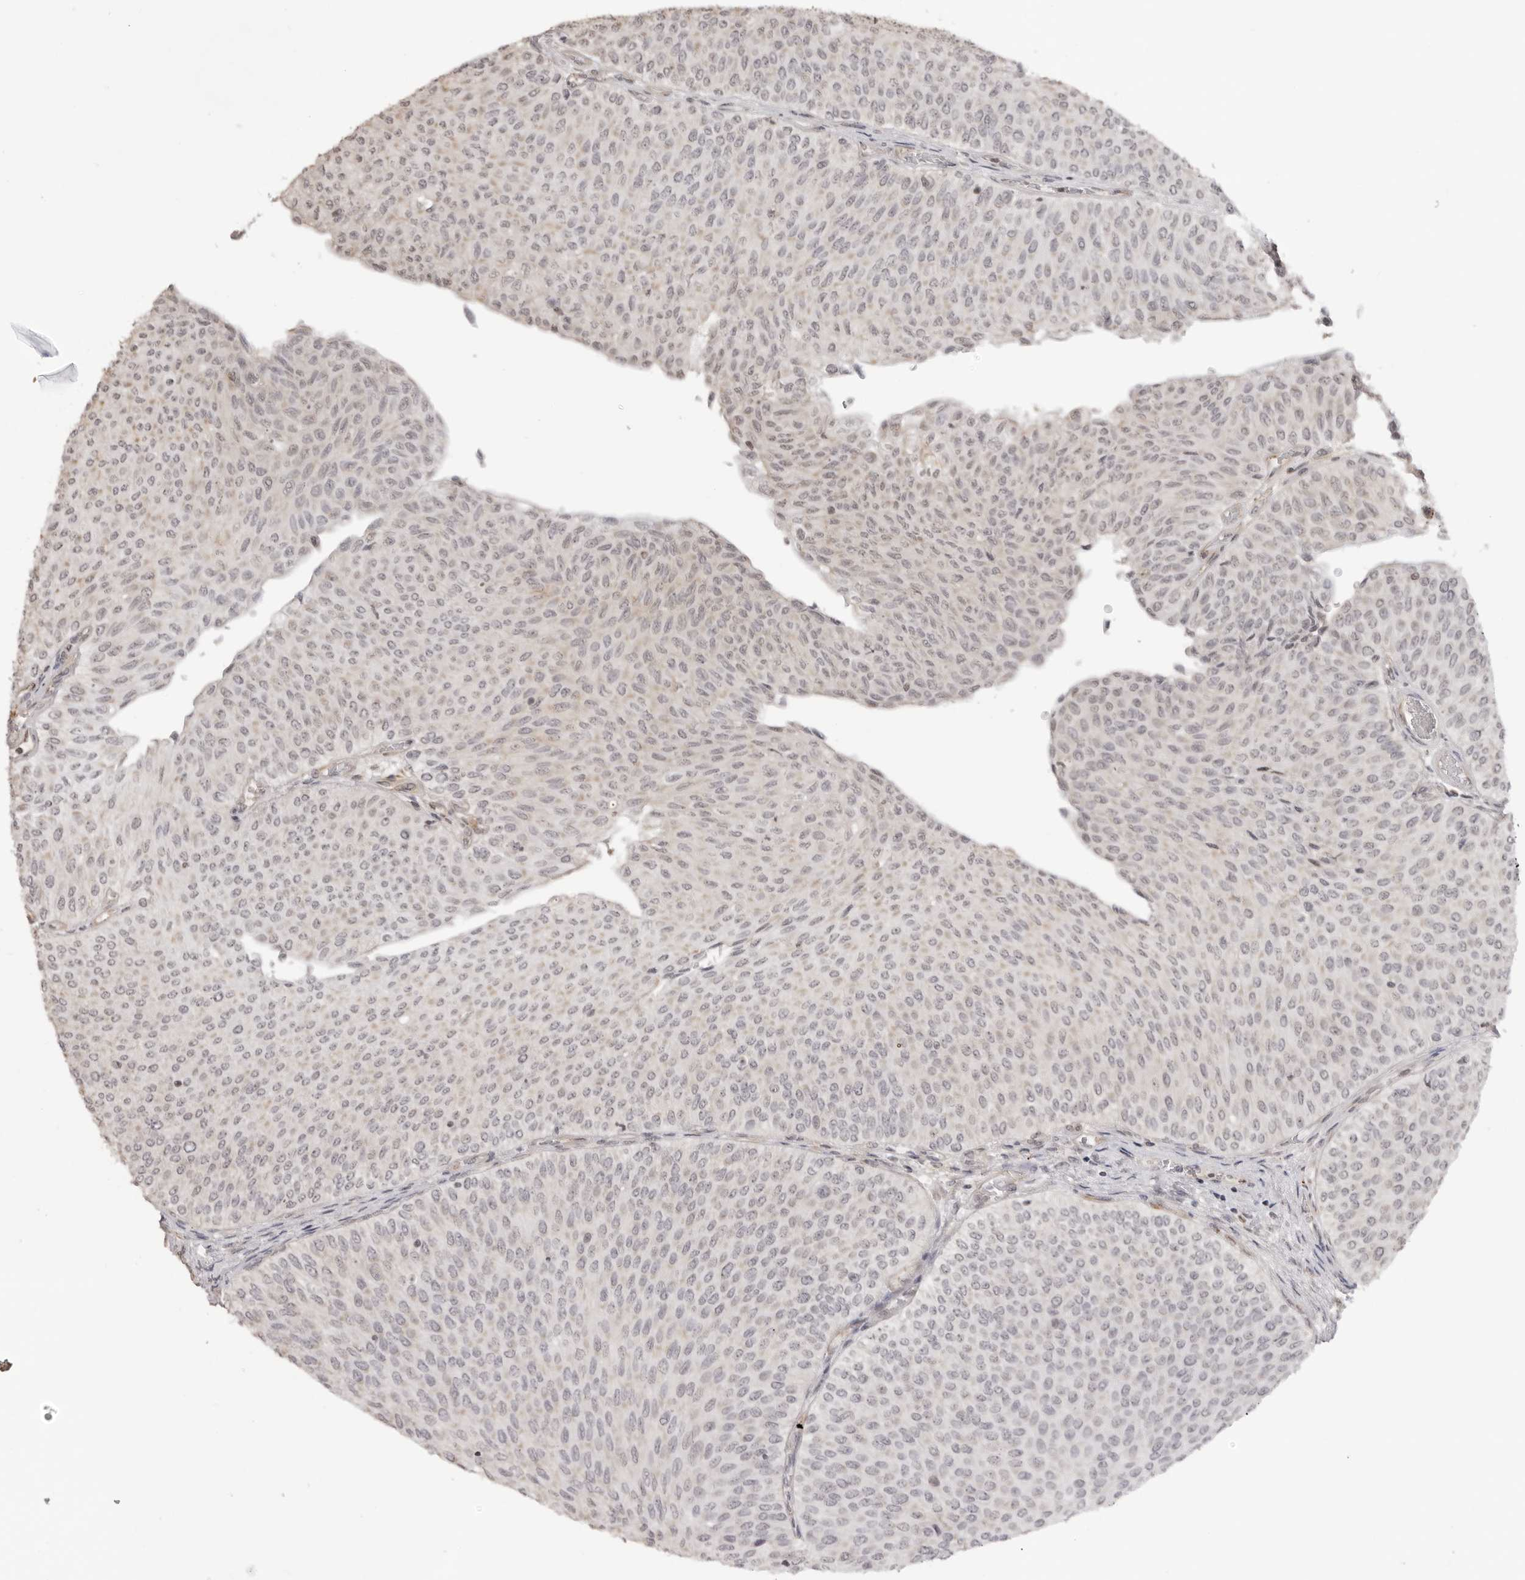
{"staining": {"intensity": "negative", "quantity": "none", "location": "none"}, "tissue": "urothelial cancer", "cell_type": "Tumor cells", "image_type": "cancer", "snomed": [{"axis": "morphology", "description": "Urothelial carcinoma, Low grade"}, {"axis": "topography", "description": "Urinary bladder"}], "caption": "This is an immunohistochemistry photomicrograph of urothelial cancer. There is no expression in tumor cells.", "gene": "DYNLT5", "patient": {"sex": "male", "age": 78}}